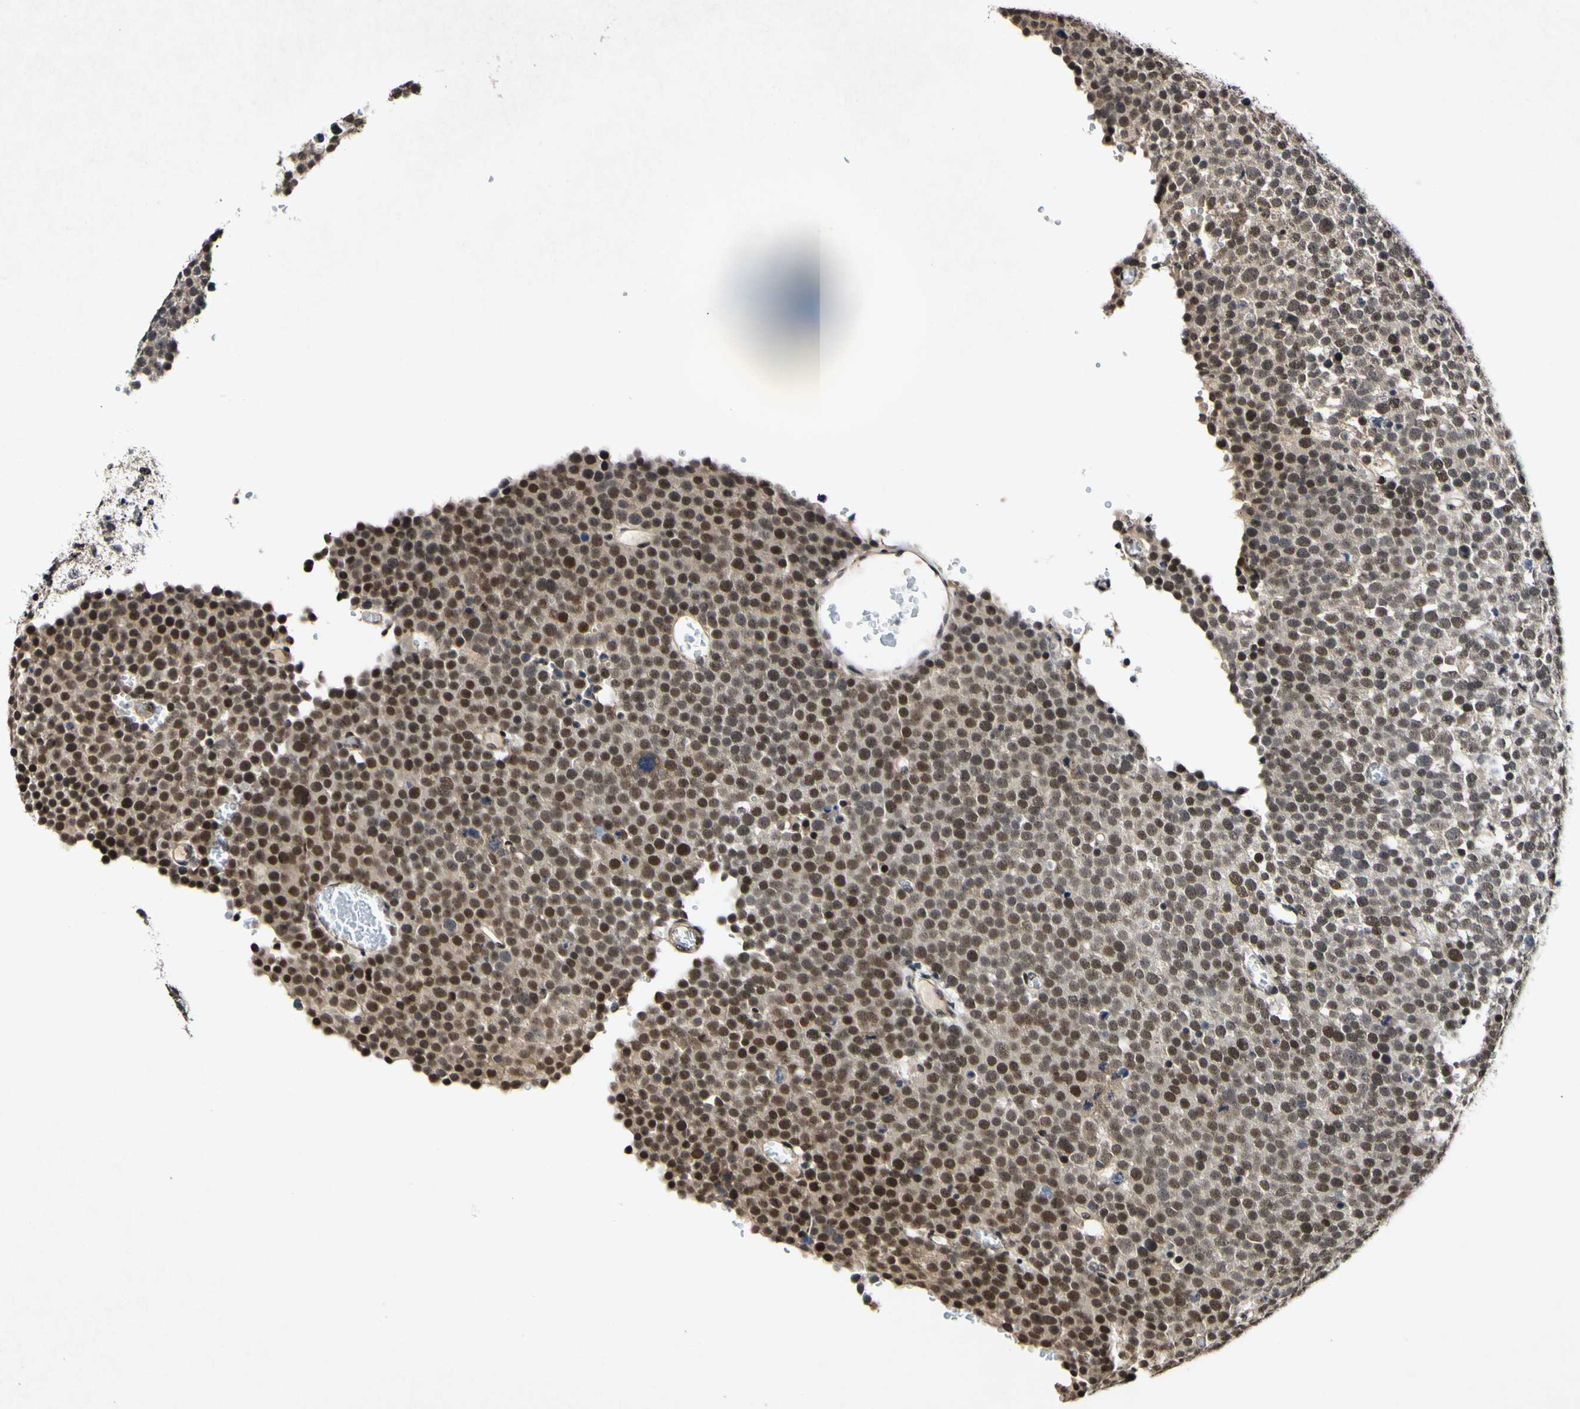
{"staining": {"intensity": "strong", "quantity": "25%-75%", "location": "nuclear"}, "tissue": "testis cancer", "cell_type": "Tumor cells", "image_type": "cancer", "snomed": [{"axis": "morphology", "description": "Seminoma, NOS"}, {"axis": "topography", "description": "Testis"}], "caption": "Tumor cells demonstrate high levels of strong nuclear positivity in approximately 25%-75% of cells in human testis seminoma.", "gene": "POLR2F", "patient": {"sex": "male", "age": 71}}